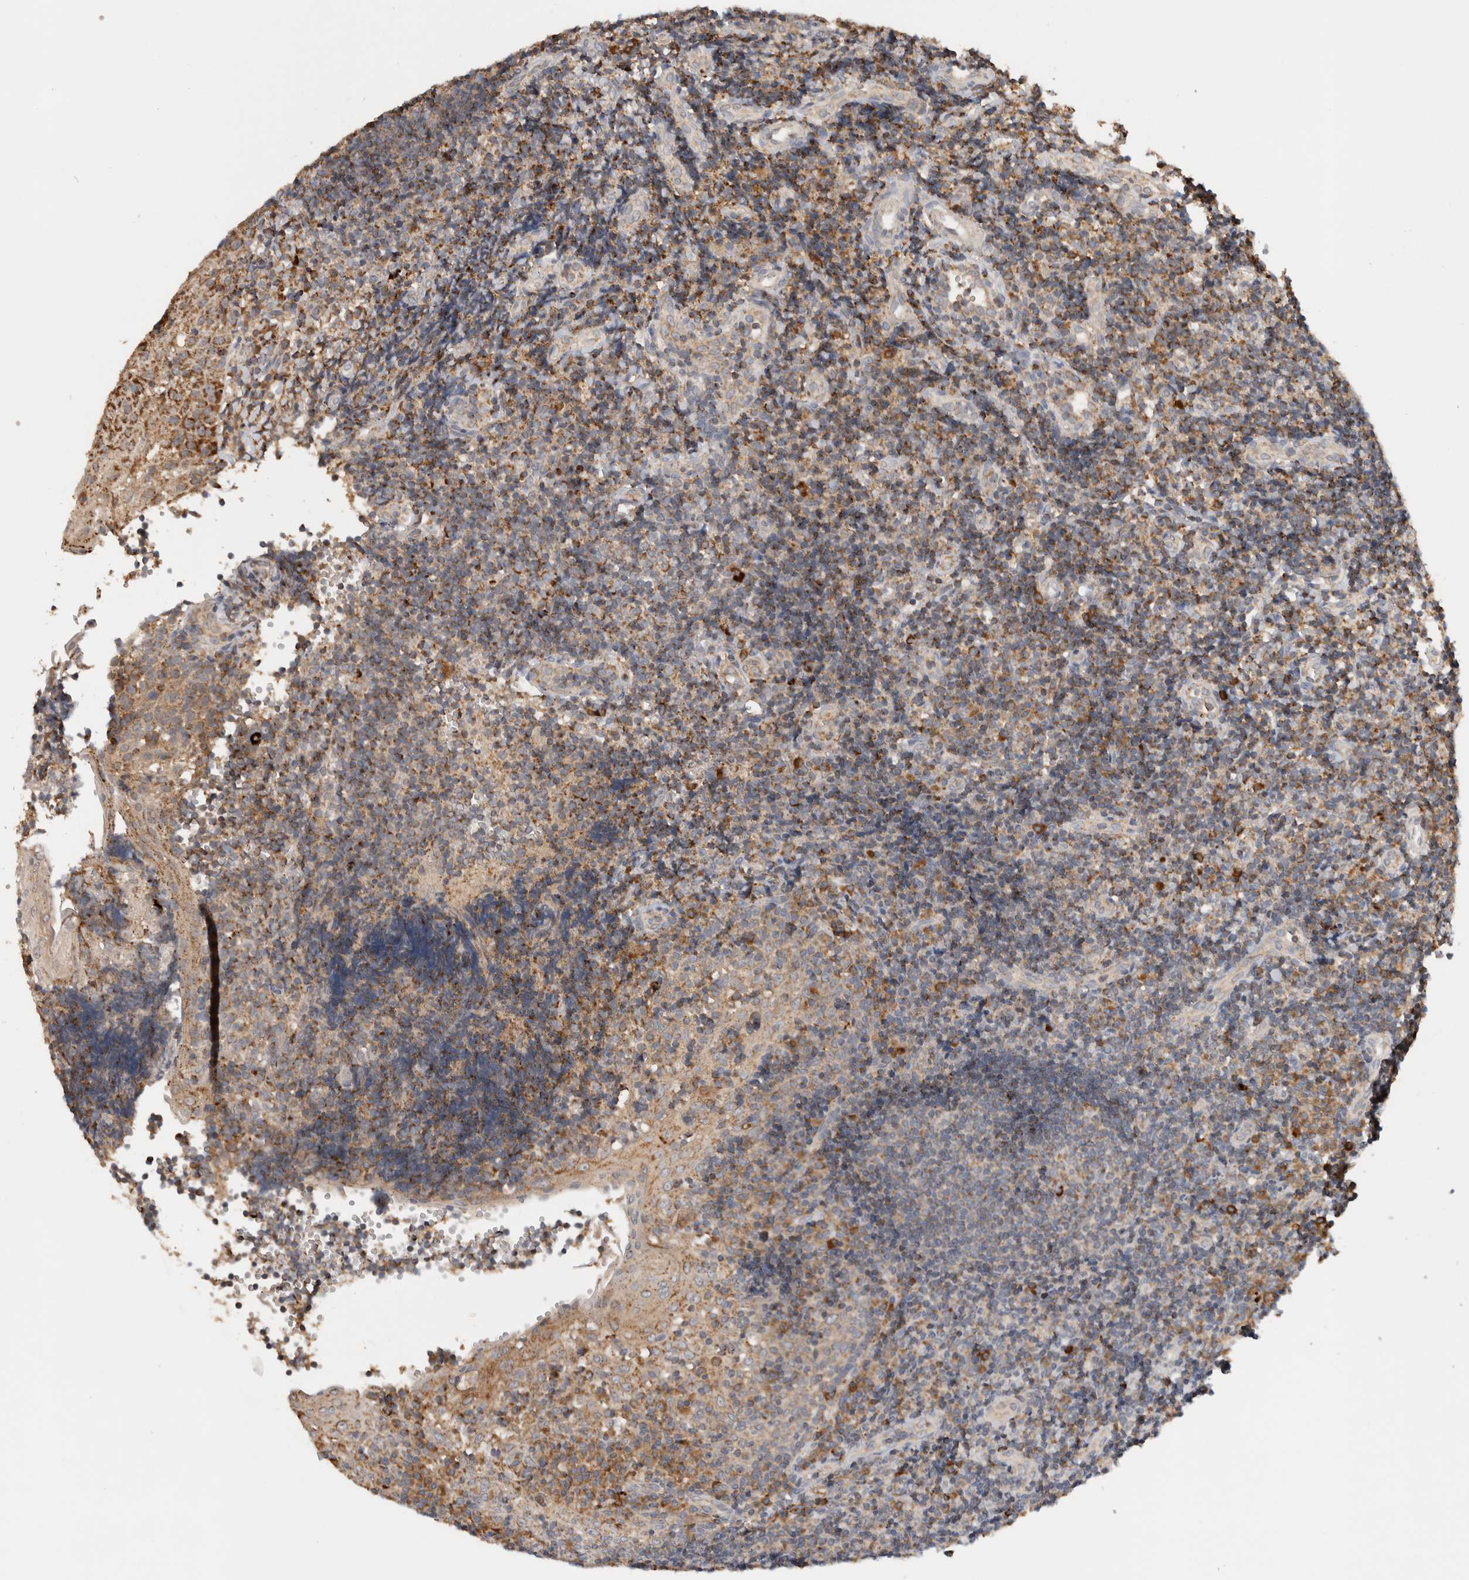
{"staining": {"intensity": "strong", "quantity": "25%-75%", "location": "cytoplasmic/membranous"}, "tissue": "tonsil", "cell_type": "Germinal center cells", "image_type": "normal", "snomed": [{"axis": "morphology", "description": "Normal tissue, NOS"}, {"axis": "topography", "description": "Tonsil"}], "caption": "This micrograph demonstrates IHC staining of normal tonsil, with high strong cytoplasmic/membranous expression in approximately 25%-75% of germinal center cells.", "gene": "AMPD1", "patient": {"sex": "female", "age": 40}}